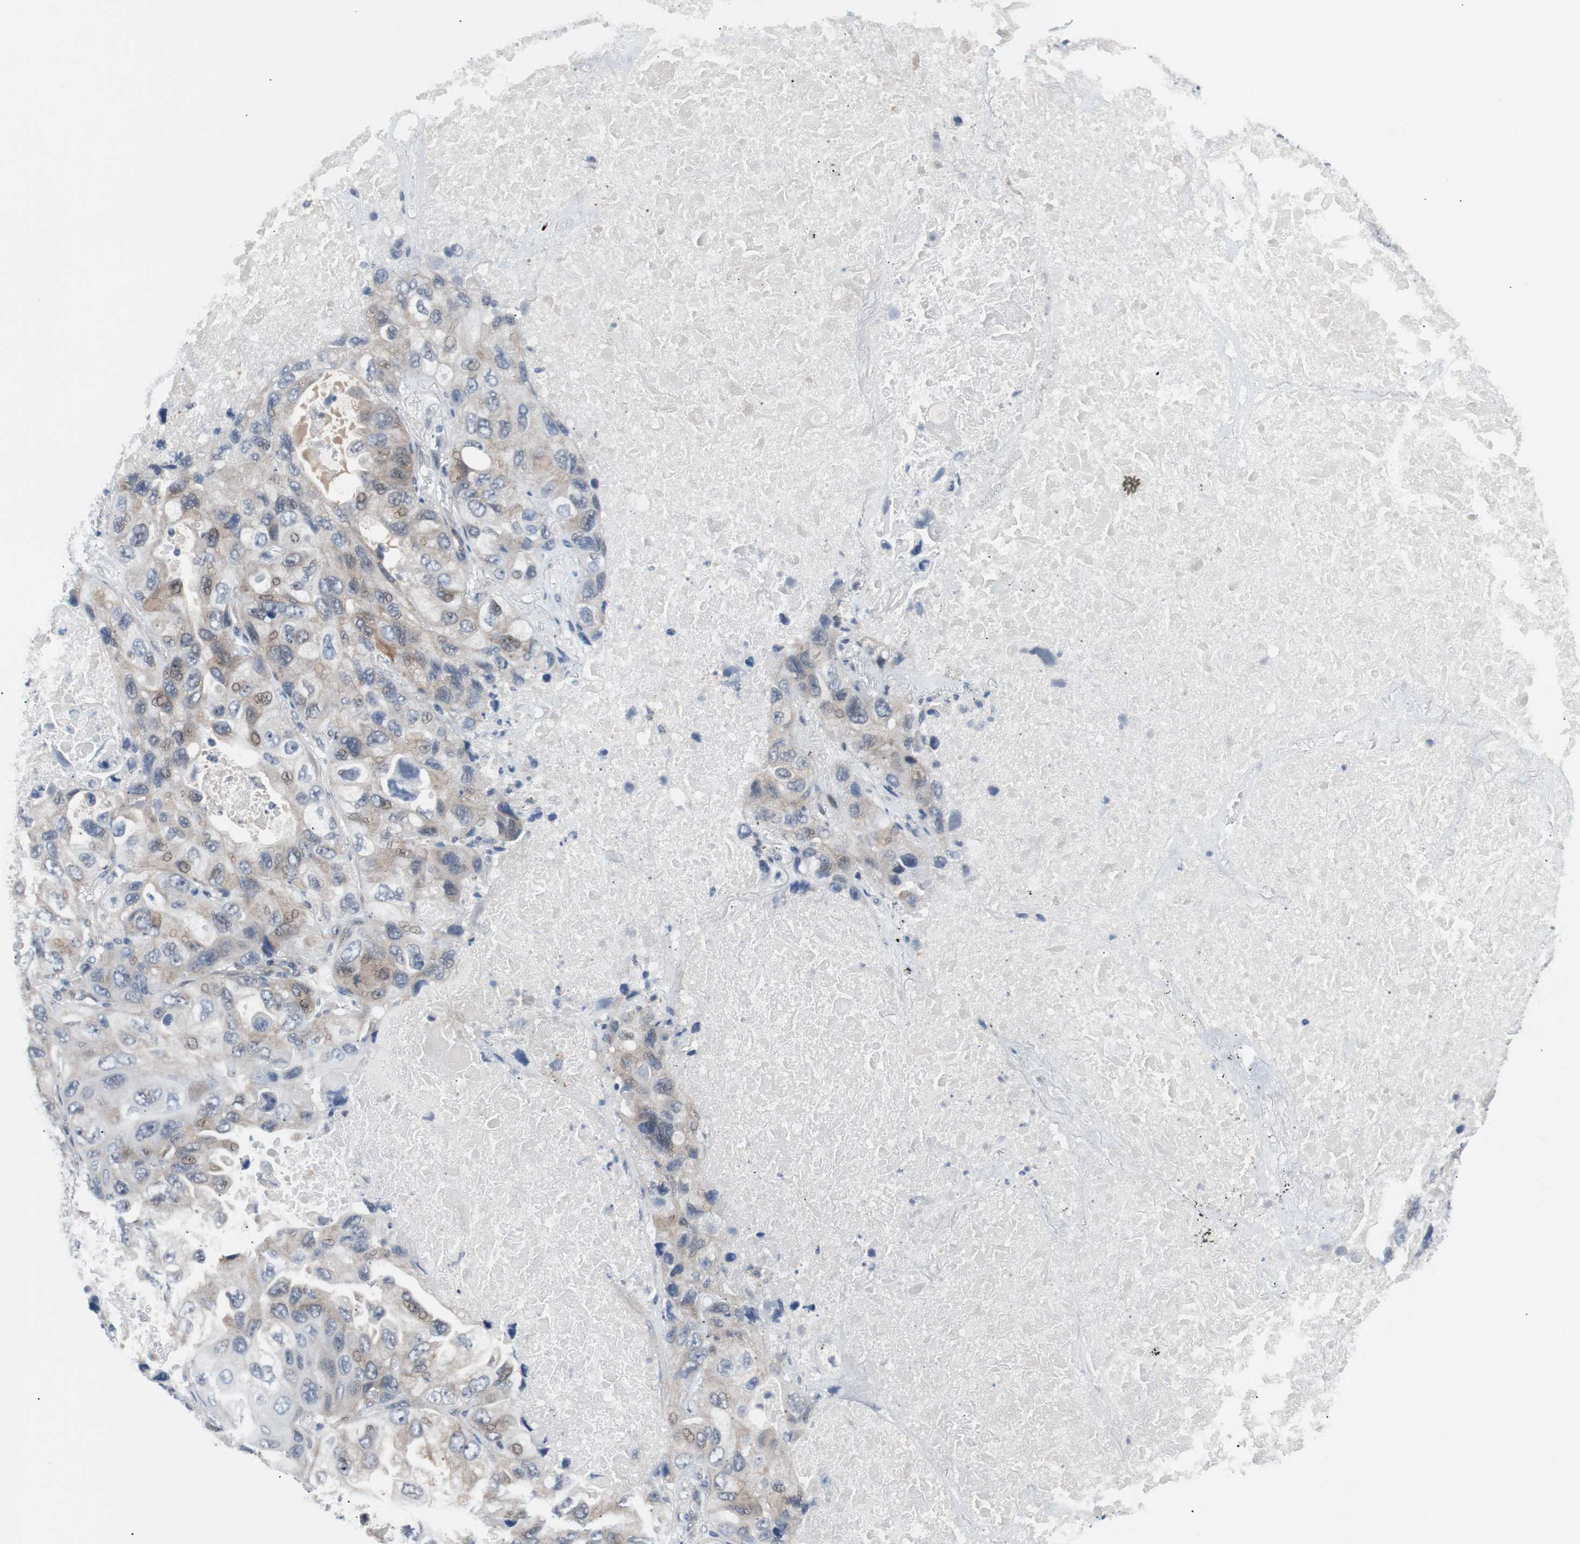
{"staining": {"intensity": "weak", "quantity": "25%-75%", "location": "cytoplasmic/membranous,nuclear"}, "tissue": "lung cancer", "cell_type": "Tumor cells", "image_type": "cancer", "snomed": [{"axis": "morphology", "description": "Squamous cell carcinoma, NOS"}, {"axis": "topography", "description": "Lung"}], "caption": "This image demonstrates immunohistochemistry (IHC) staining of lung squamous cell carcinoma, with low weak cytoplasmic/membranous and nuclear staining in approximately 25%-75% of tumor cells.", "gene": "MAP2K4", "patient": {"sex": "female", "age": 73}}